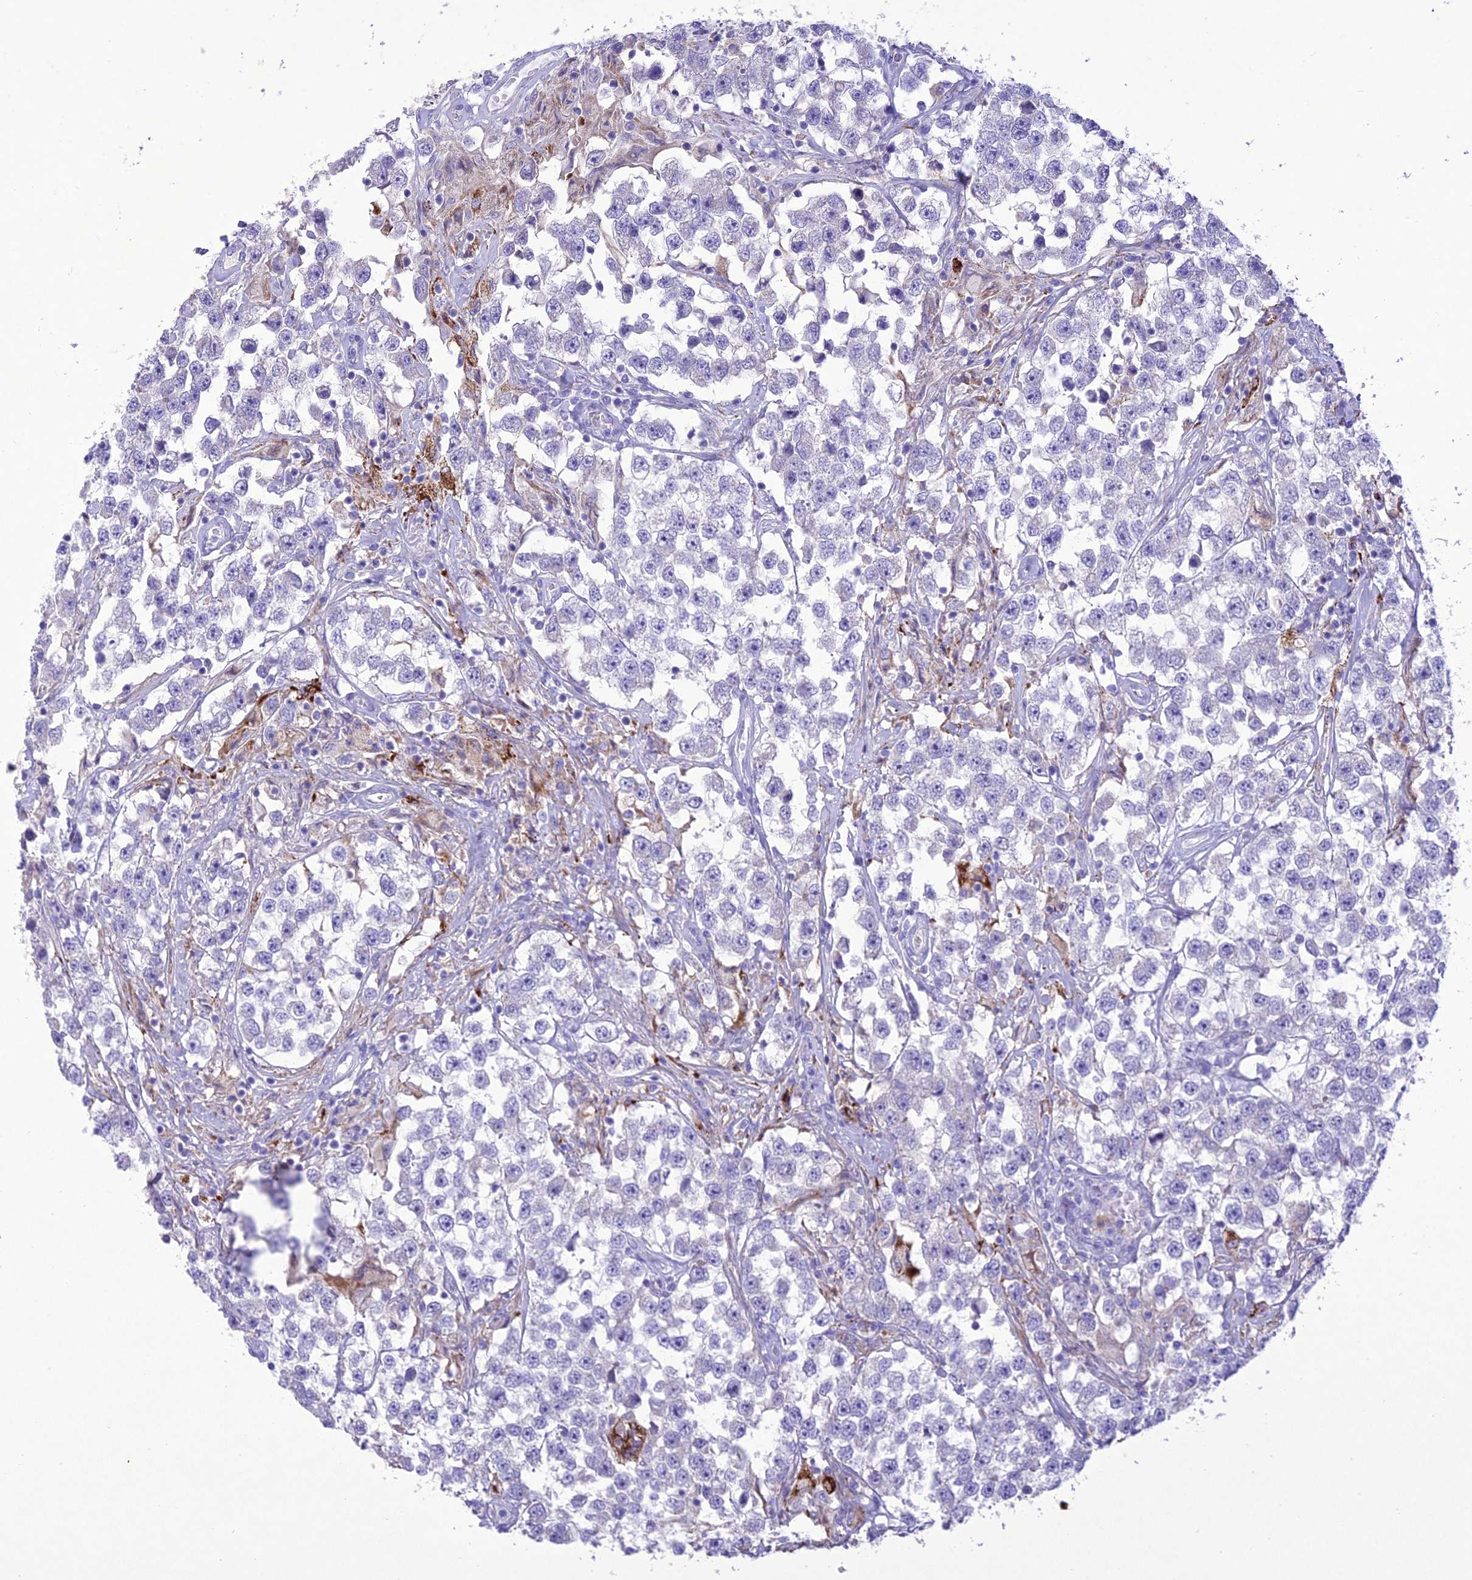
{"staining": {"intensity": "negative", "quantity": "none", "location": "none"}, "tissue": "testis cancer", "cell_type": "Tumor cells", "image_type": "cancer", "snomed": [{"axis": "morphology", "description": "Seminoma, NOS"}, {"axis": "topography", "description": "Testis"}], "caption": "This micrograph is of seminoma (testis) stained with IHC to label a protein in brown with the nuclei are counter-stained blue. There is no expression in tumor cells.", "gene": "SLC13A5", "patient": {"sex": "male", "age": 46}}